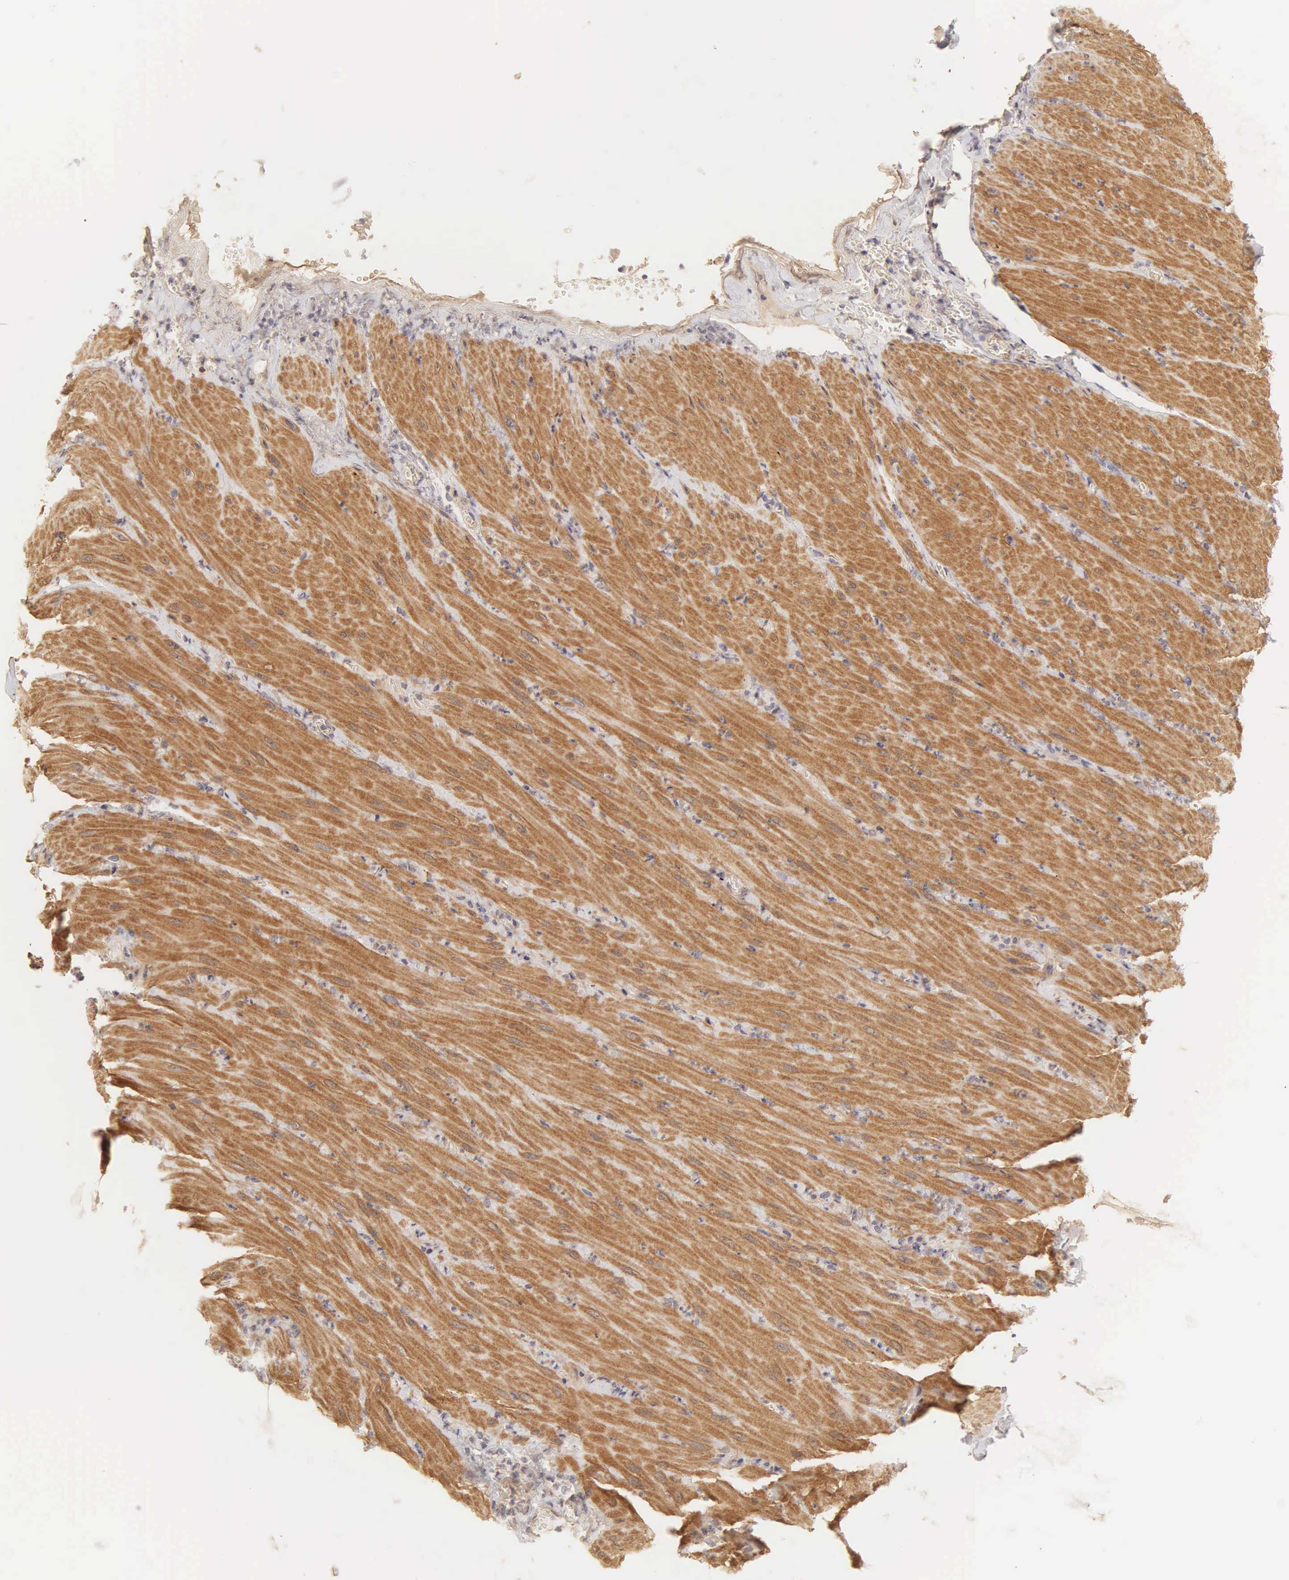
{"staining": {"intensity": "moderate", "quantity": ">75%", "location": "cytoplasmic/membranous"}, "tissue": "smooth muscle", "cell_type": "Smooth muscle cells", "image_type": "normal", "snomed": [{"axis": "morphology", "description": "Normal tissue, NOS"}, {"axis": "topography", "description": "Duodenum"}], "caption": "A brown stain labels moderate cytoplasmic/membranous expression of a protein in smooth muscle cells of unremarkable smooth muscle. (DAB (3,3'-diaminobenzidine) IHC, brown staining for protein, blue staining for nuclei).", "gene": "CD1A", "patient": {"sex": "male", "age": 63}}